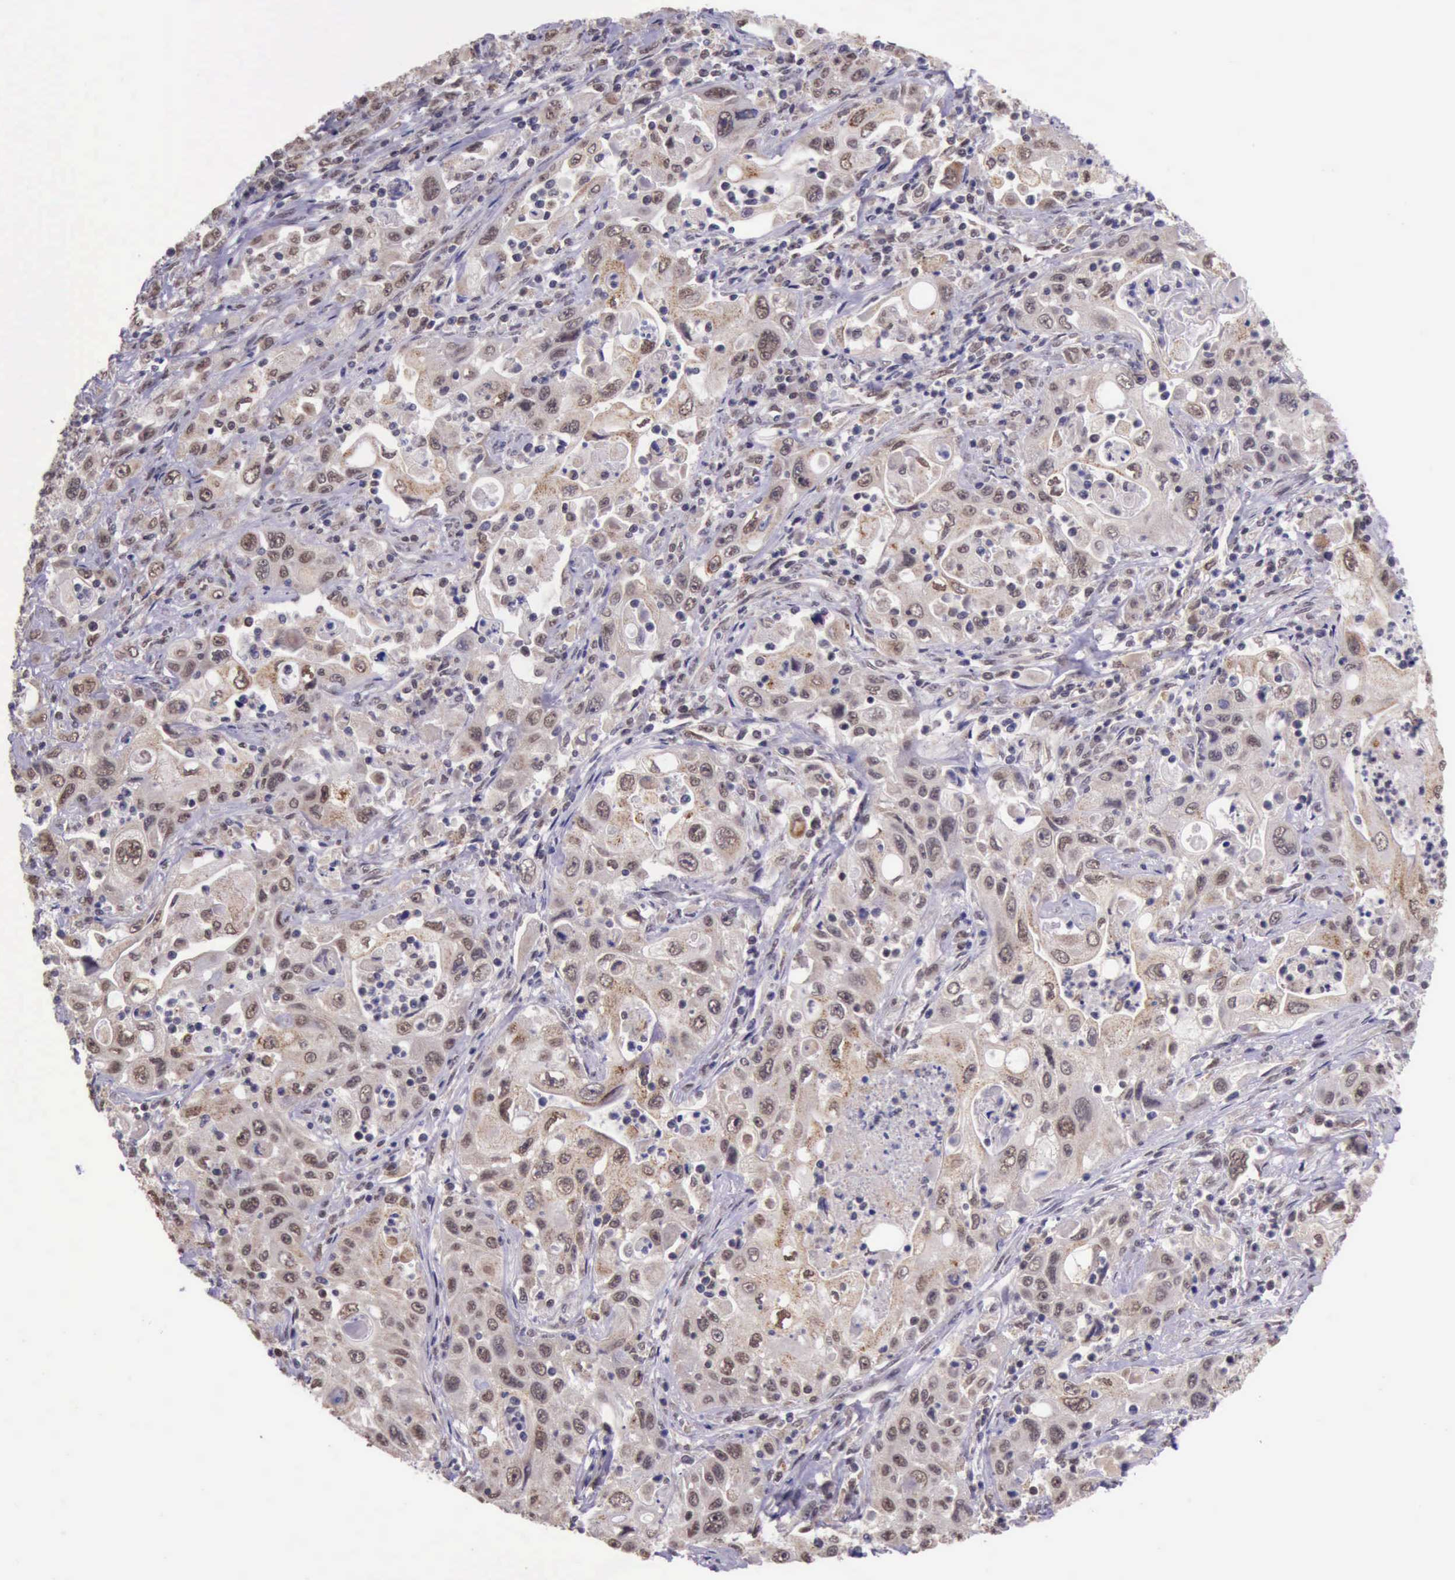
{"staining": {"intensity": "moderate", "quantity": ">75%", "location": "nuclear"}, "tissue": "pancreatic cancer", "cell_type": "Tumor cells", "image_type": "cancer", "snomed": [{"axis": "morphology", "description": "Adenocarcinoma, NOS"}, {"axis": "topography", "description": "Pancreas"}], "caption": "Immunohistochemical staining of pancreatic cancer (adenocarcinoma) exhibits moderate nuclear protein positivity in about >75% of tumor cells. The staining is performed using DAB (3,3'-diaminobenzidine) brown chromogen to label protein expression. The nuclei are counter-stained blue using hematoxylin.", "gene": "PRPF39", "patient": {"sex": "male", "age": 70}}